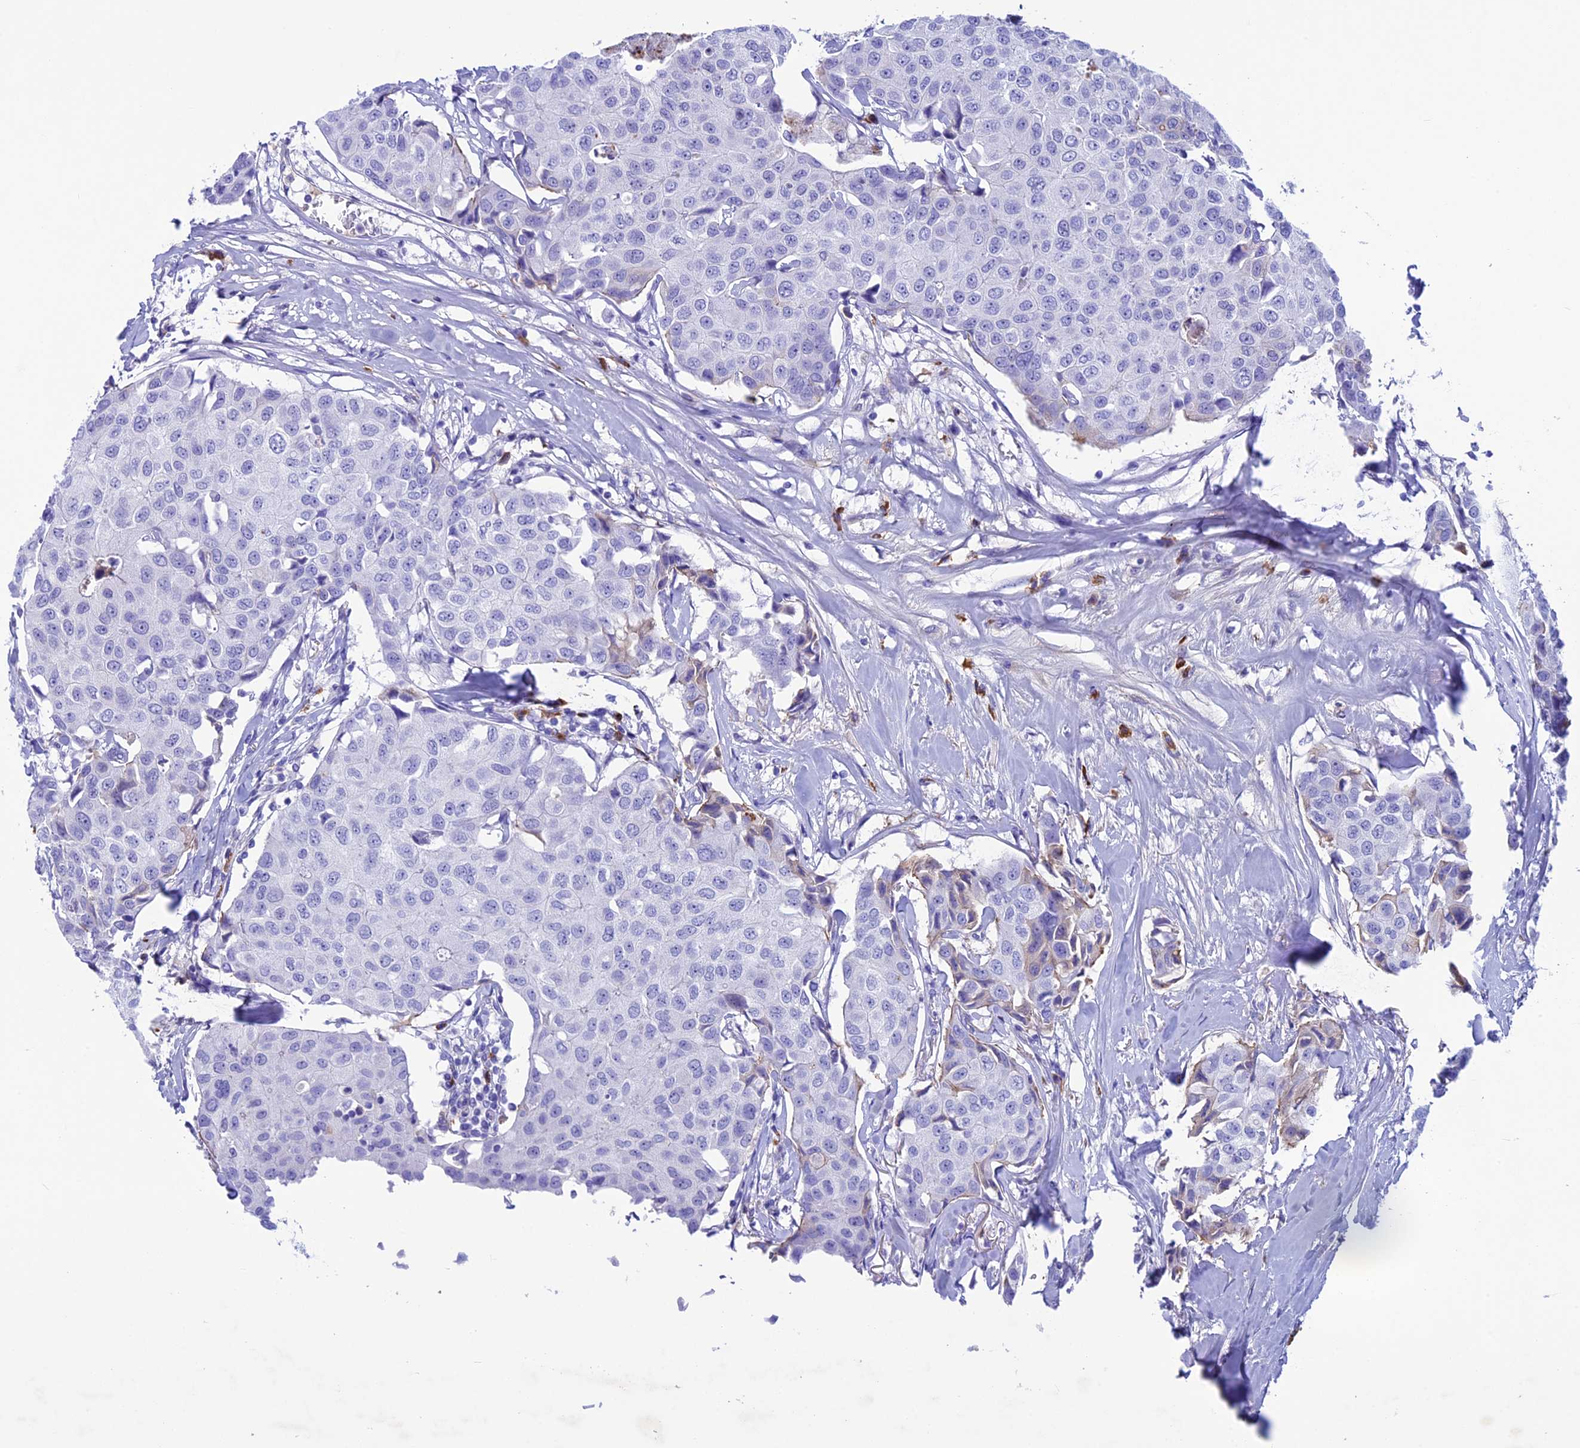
{"staining": {"intensity": "negative", "quantity": "none", "location": "none"}, "tissue": "breast cancer", "cell_type": "Tumor cells", "image_type": "cancer", "snomed": [{"axis": "morphology", "description": "Duct carcinoma"}, {"axis": "topography", "description": "Breast"}], "caption": "High power microscopy photomicrograph of an IHC image of invasive ductal carcinoma (breast), revealing no significant staining in tumor cells. (DAB IHC with hematoxylin counter stain).", "gene": "IGSF6", "patient": {"sex": "female", "age": 80}}